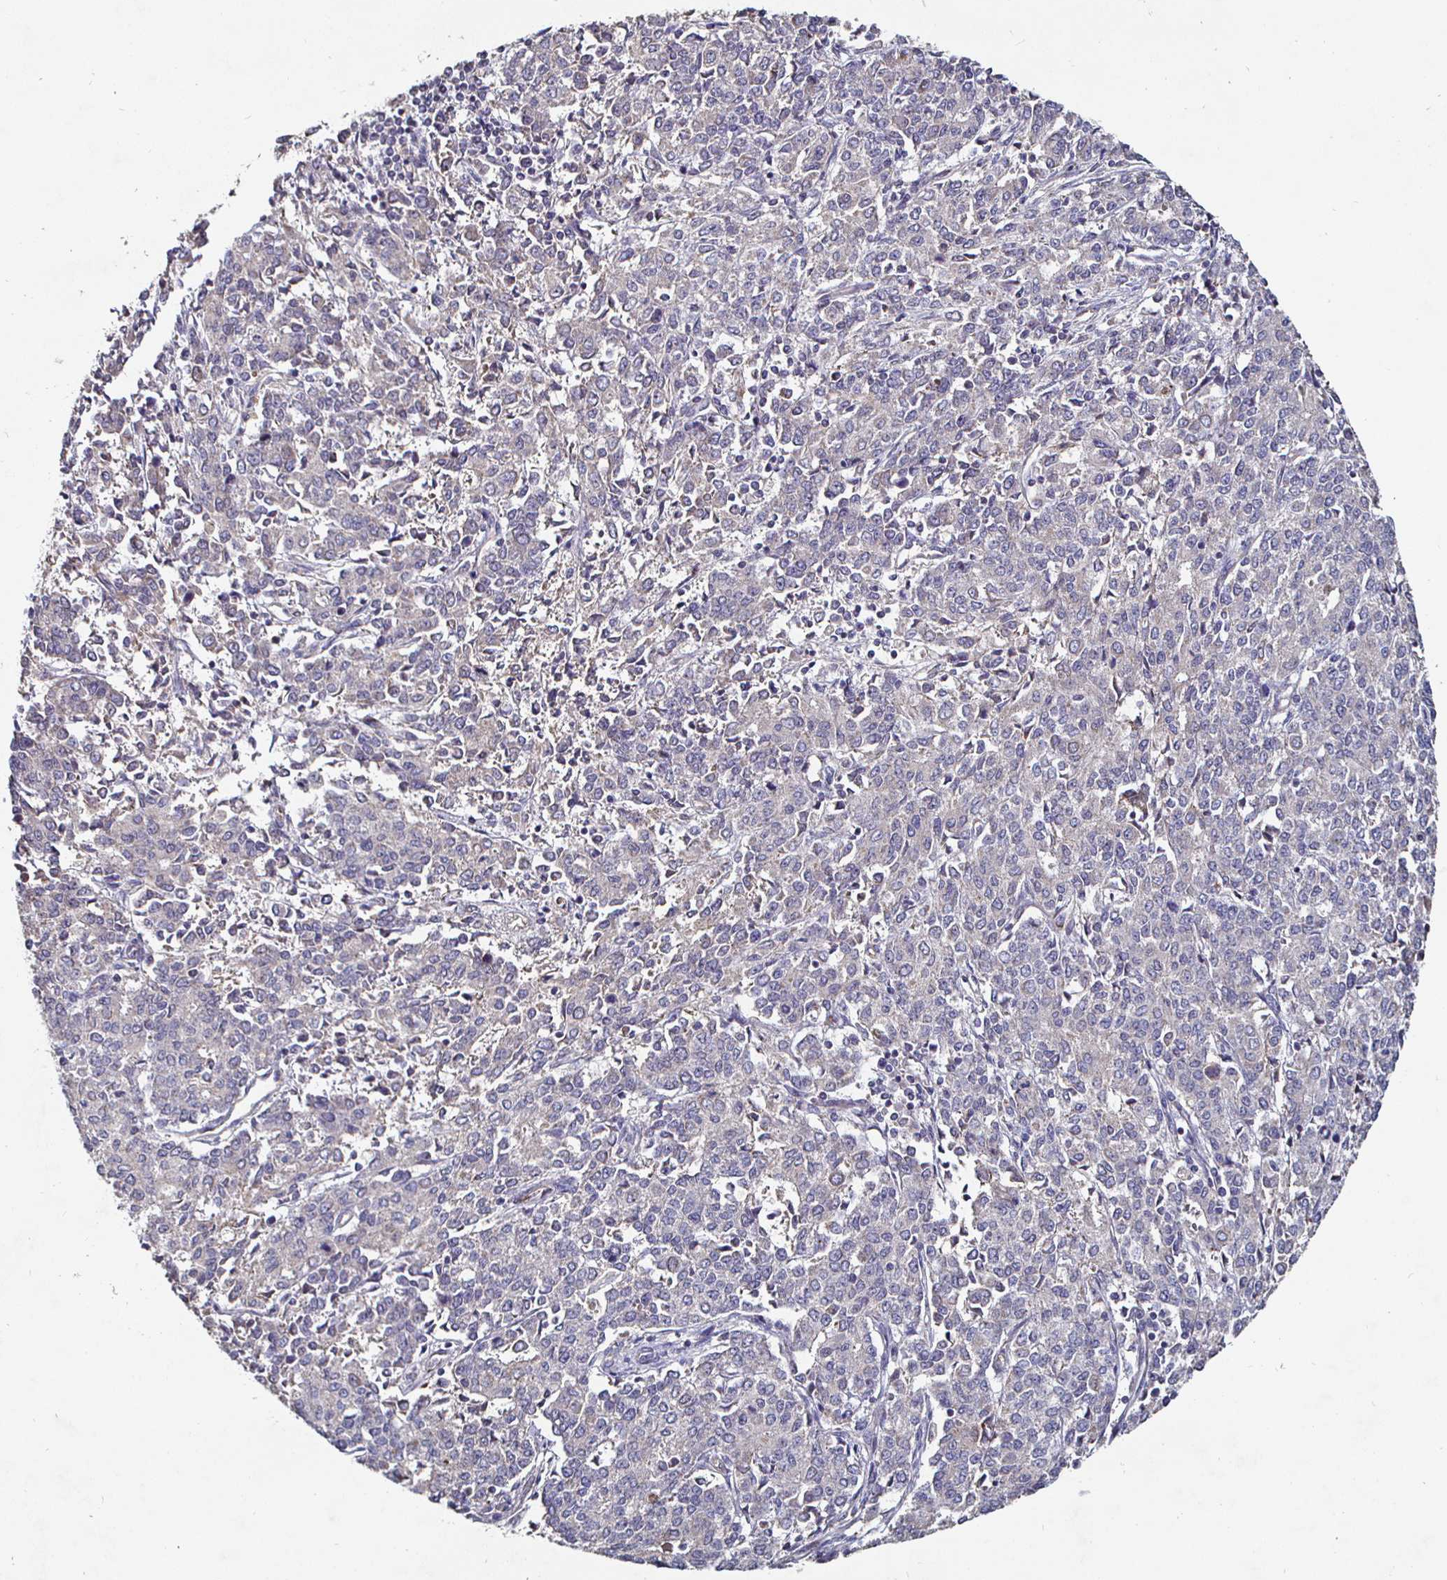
{"staining": {"intensity": "negative", "quantity": "none", "location": "none"}, "tissue": "endometrial cancer", "cell_type": "Tumor cells", "image_type": "cancer", "snomed": [{"axis": "morphology", "description": "Adenocarcinoma, NOS"}, {"axis": "topography", "description": "Endometrium"}], "caption": "Immunohistochemistry image of human endometrial cancer stained for a protein (brown), which exhibits no positivity in tumor cells. (IHC, brightfield microscopy, high magnification).", "gene": "NRSN1", "patient": {"sex": "female", "age": 50}}